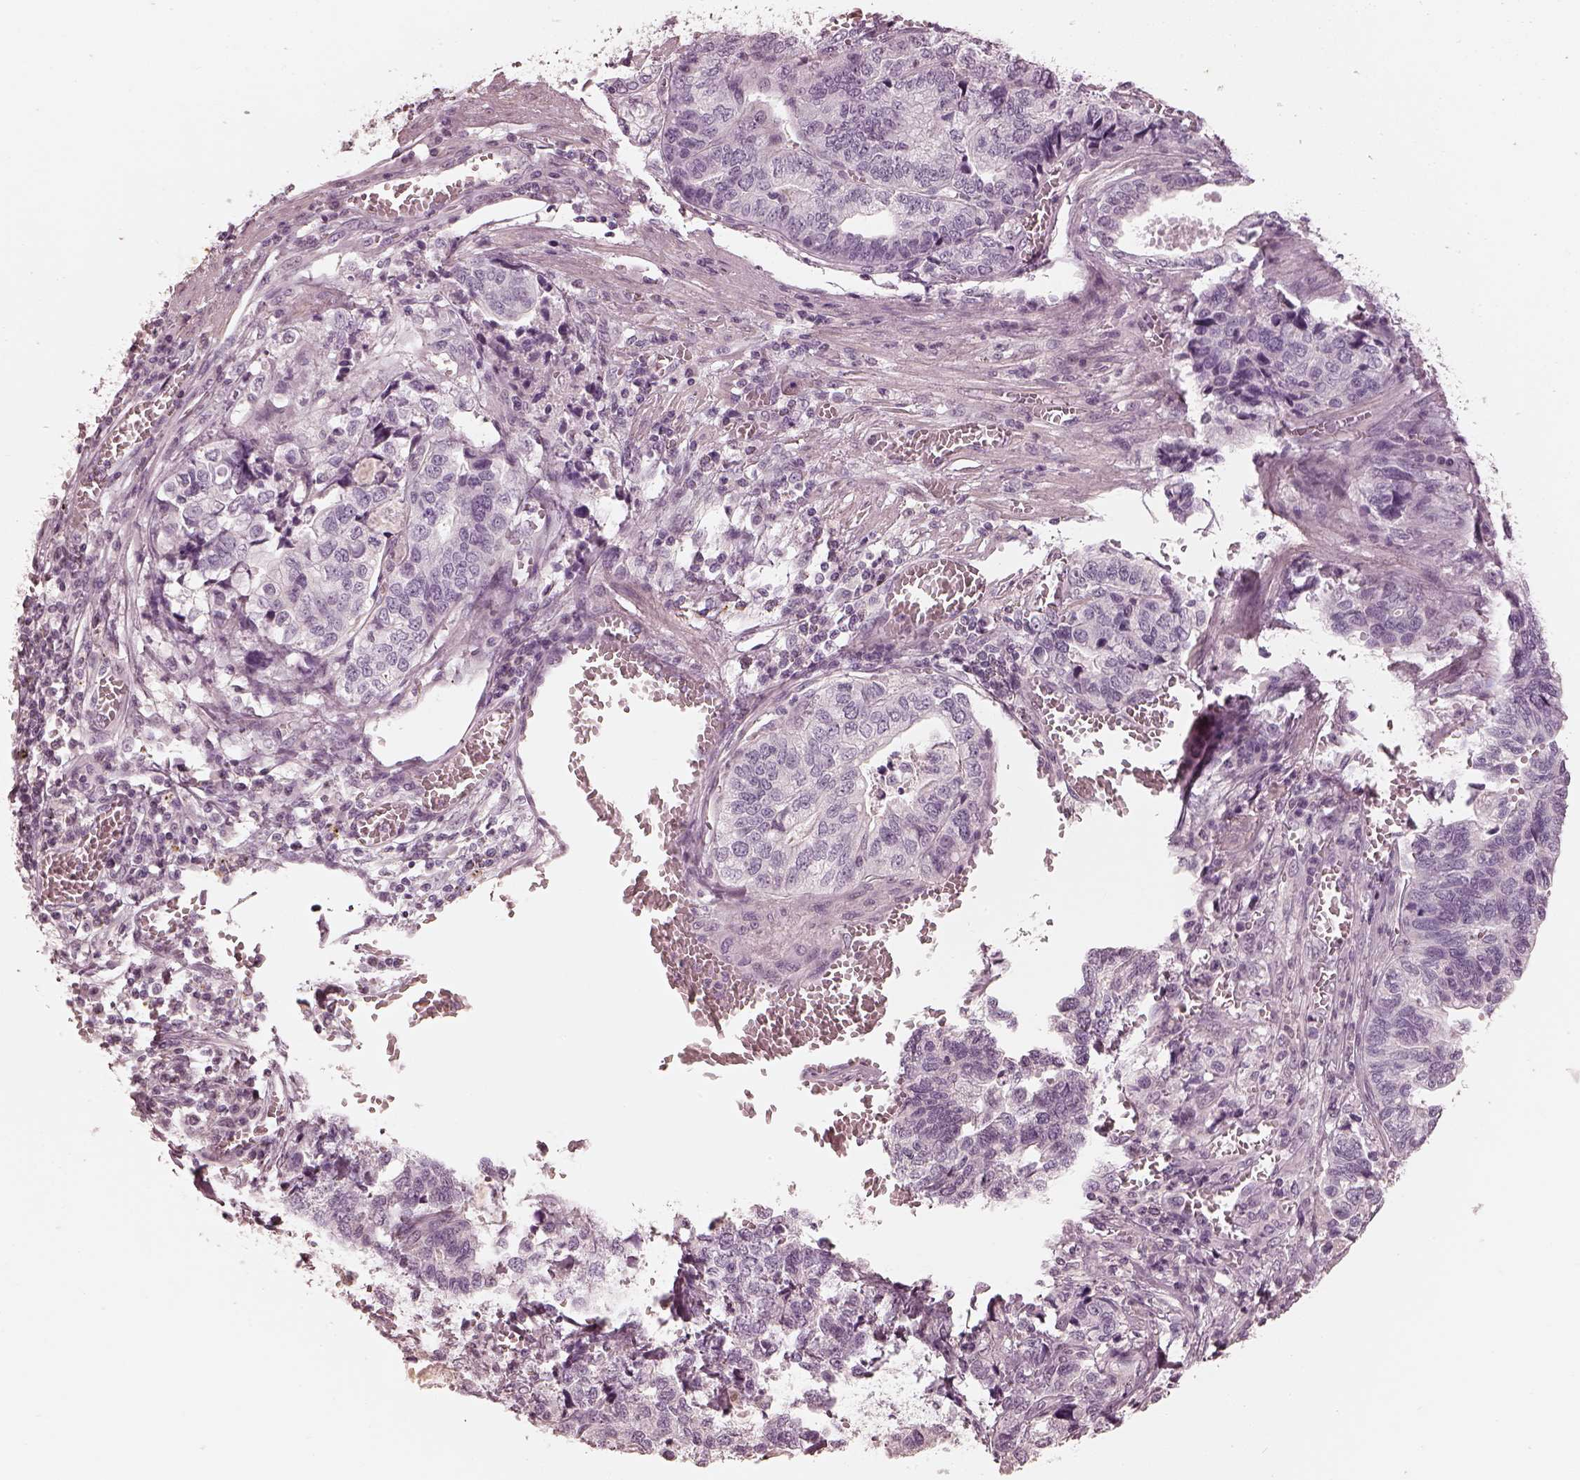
{"staining": {"intensity": "negative", "quantity": "none", "location": "none"}, "tissue": "stomach cancer", "cell_type": "Tumor cells", "image_type": "cancer", "snomed": [{"axis": "morphology", "description": "Adenocarcinoma, NOS"}, {"axis": "topography", "description": "Stomach, upper"}], "caption": "IHC photomicrograph of human adenocarcinoma (stomach) stained for a protein (brown), which reveals no expression in tumor cells.", "gene": "ADRB3", "patient": {"sex": "female", "age": 67}}